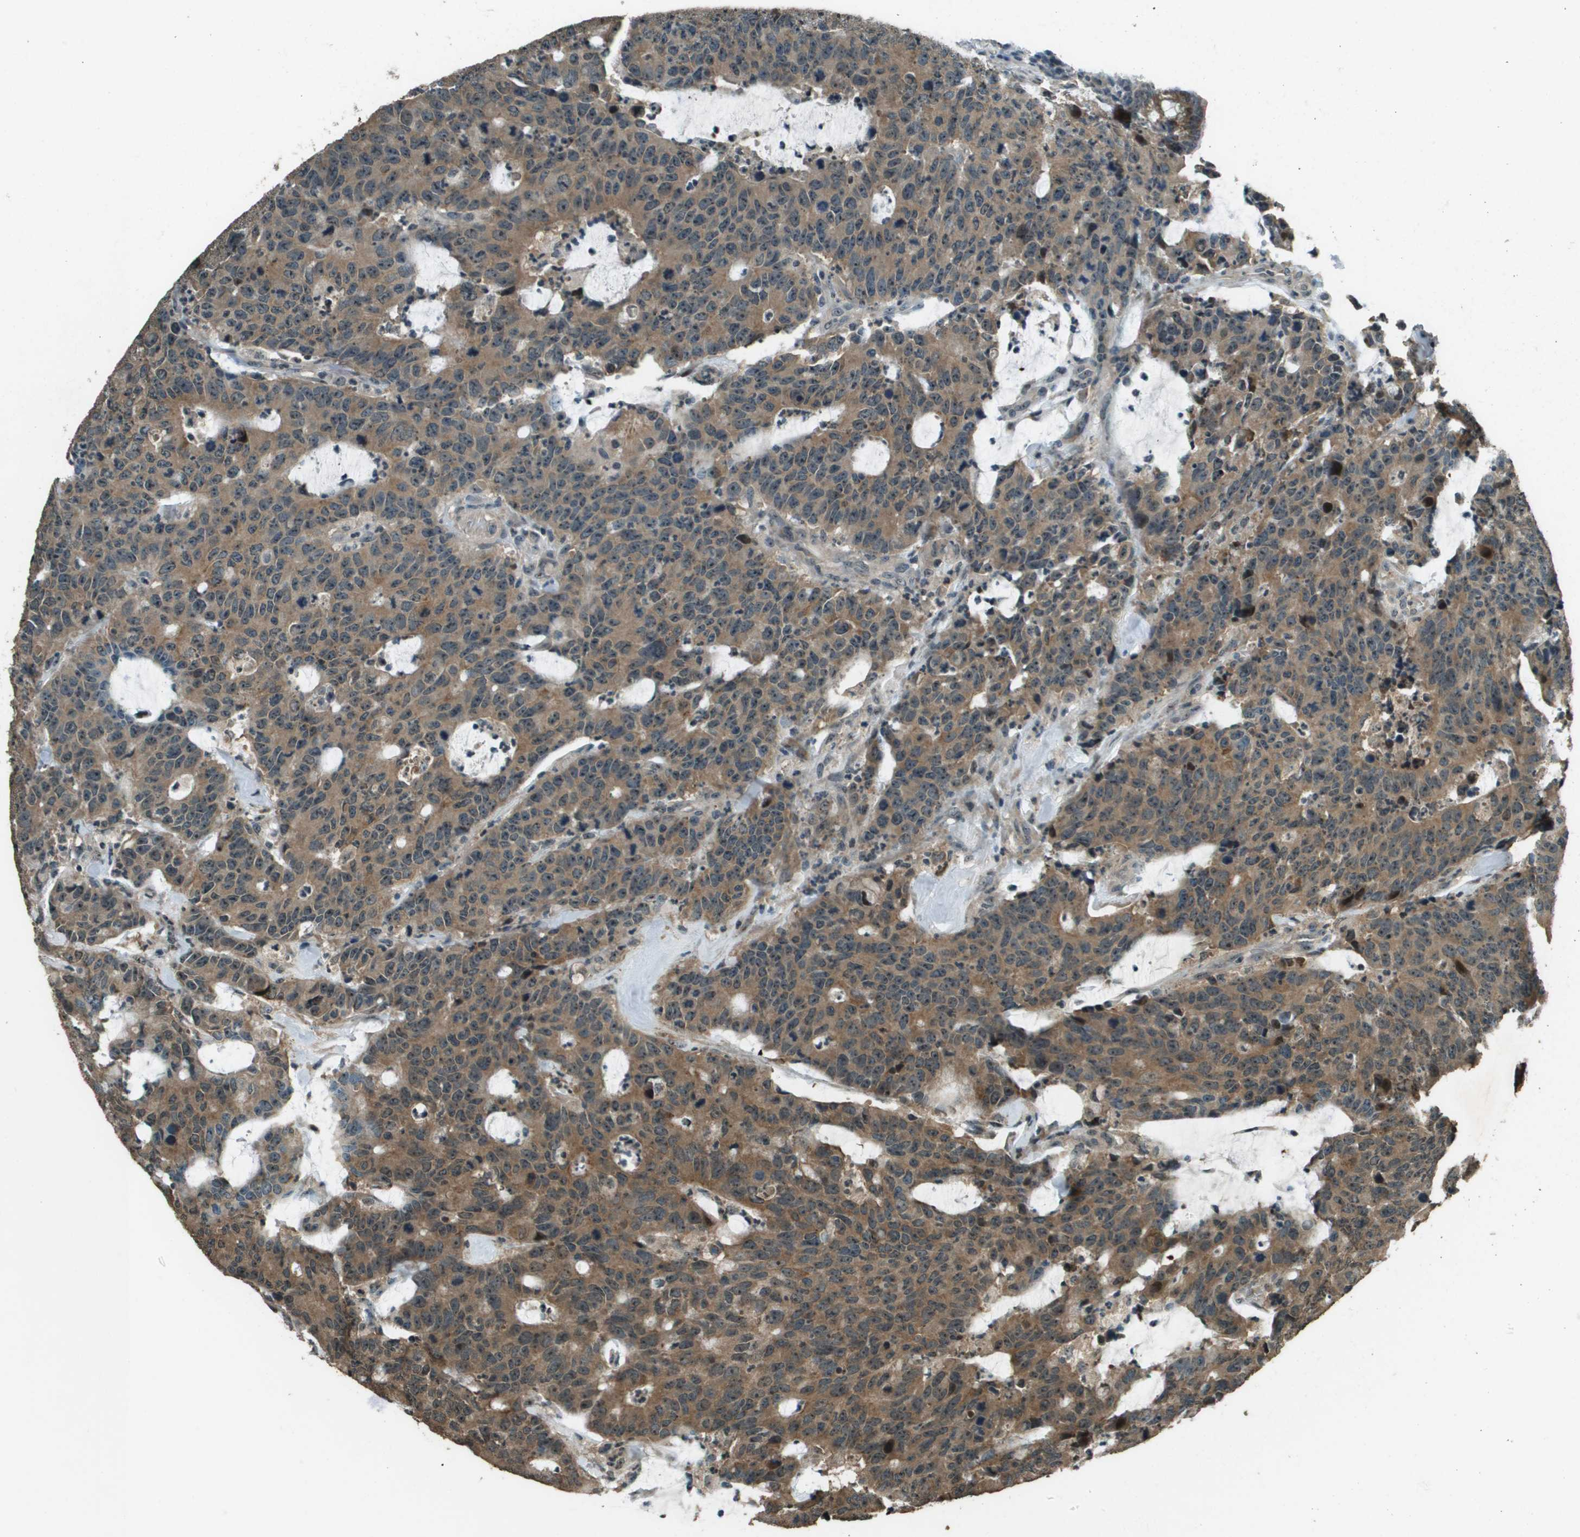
{"staining": {"intensity": "moderate", "quantity": ">75%", "location": "cytoplasmic/membranous"}, "tissue": "colorectal cancer", "cell_type": "Tumor cells", "image_type": "cancer", "snomed": [{"axis": "morphology", "description": "Adenocarcinoma, NOS"}, {"axis": "topography", "description": "Colon"}], "caption": "Immunohistochemical staining of colorectal cancer (adenocarcinoma) displays moderate cytoplasmic/membranous protein positivity in about >75% of tumor cells. Nuclei are stained in blue.", "gene": "SDC3", "patient": {"sex": "female", "age": 86}}